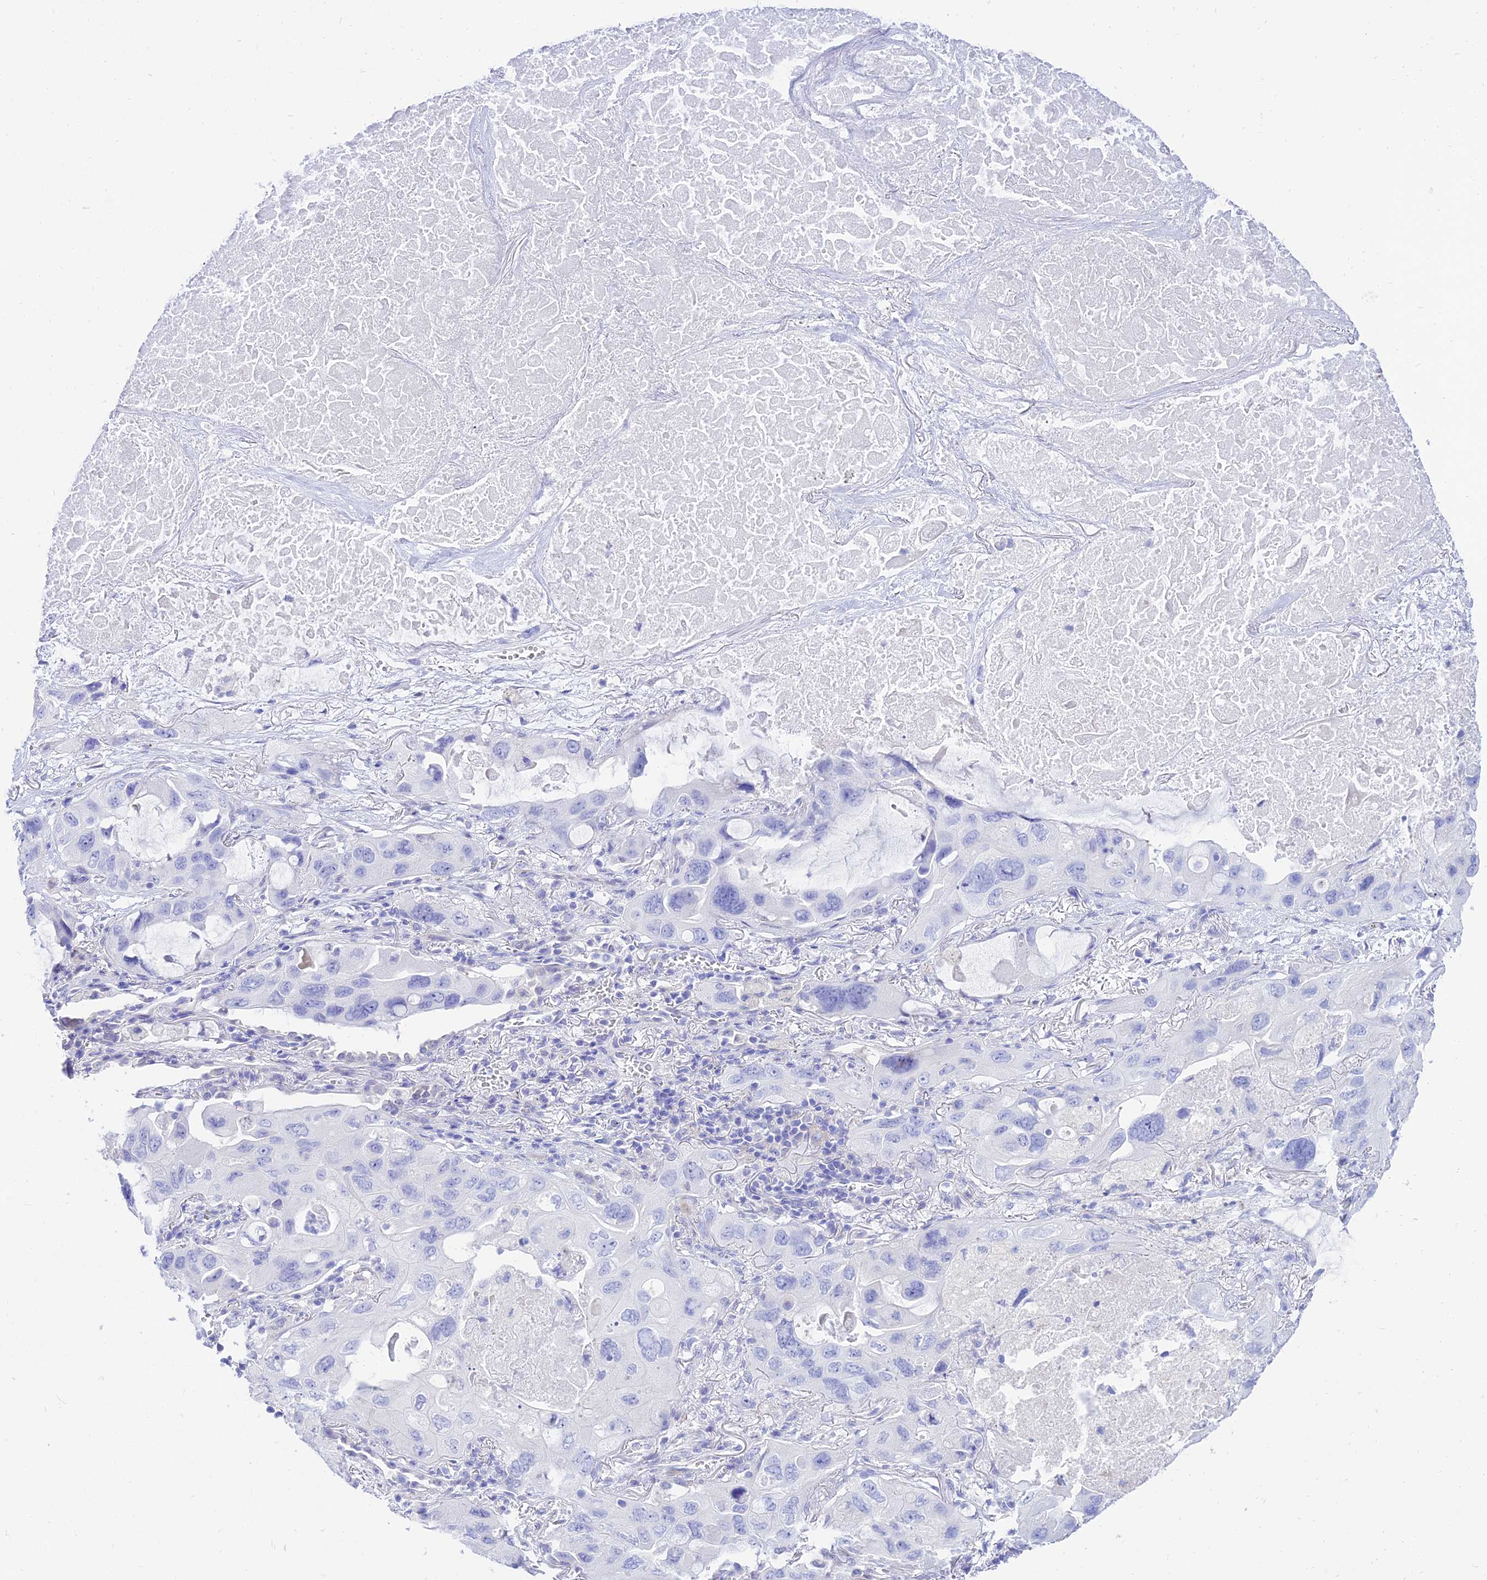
{"staining": {"intensity": "negative", "quantity": "none", "location": "none"}, "tissue": "lung cancer", "cell_type": "Tumor cells", "image_type": "cancer", "snomed": [{"axis": "morphology", "description": "Squamous cell carcinoma, NOS"}, {"axis": "topography", "description": "Lung"}], "caption": "Tumor cells are negative for protein expression in human lung squamous cell carcinoma. Nuclei are stained in blue.", "gene": "TAC3", "patient": {"sex": "female", "age": 73}}